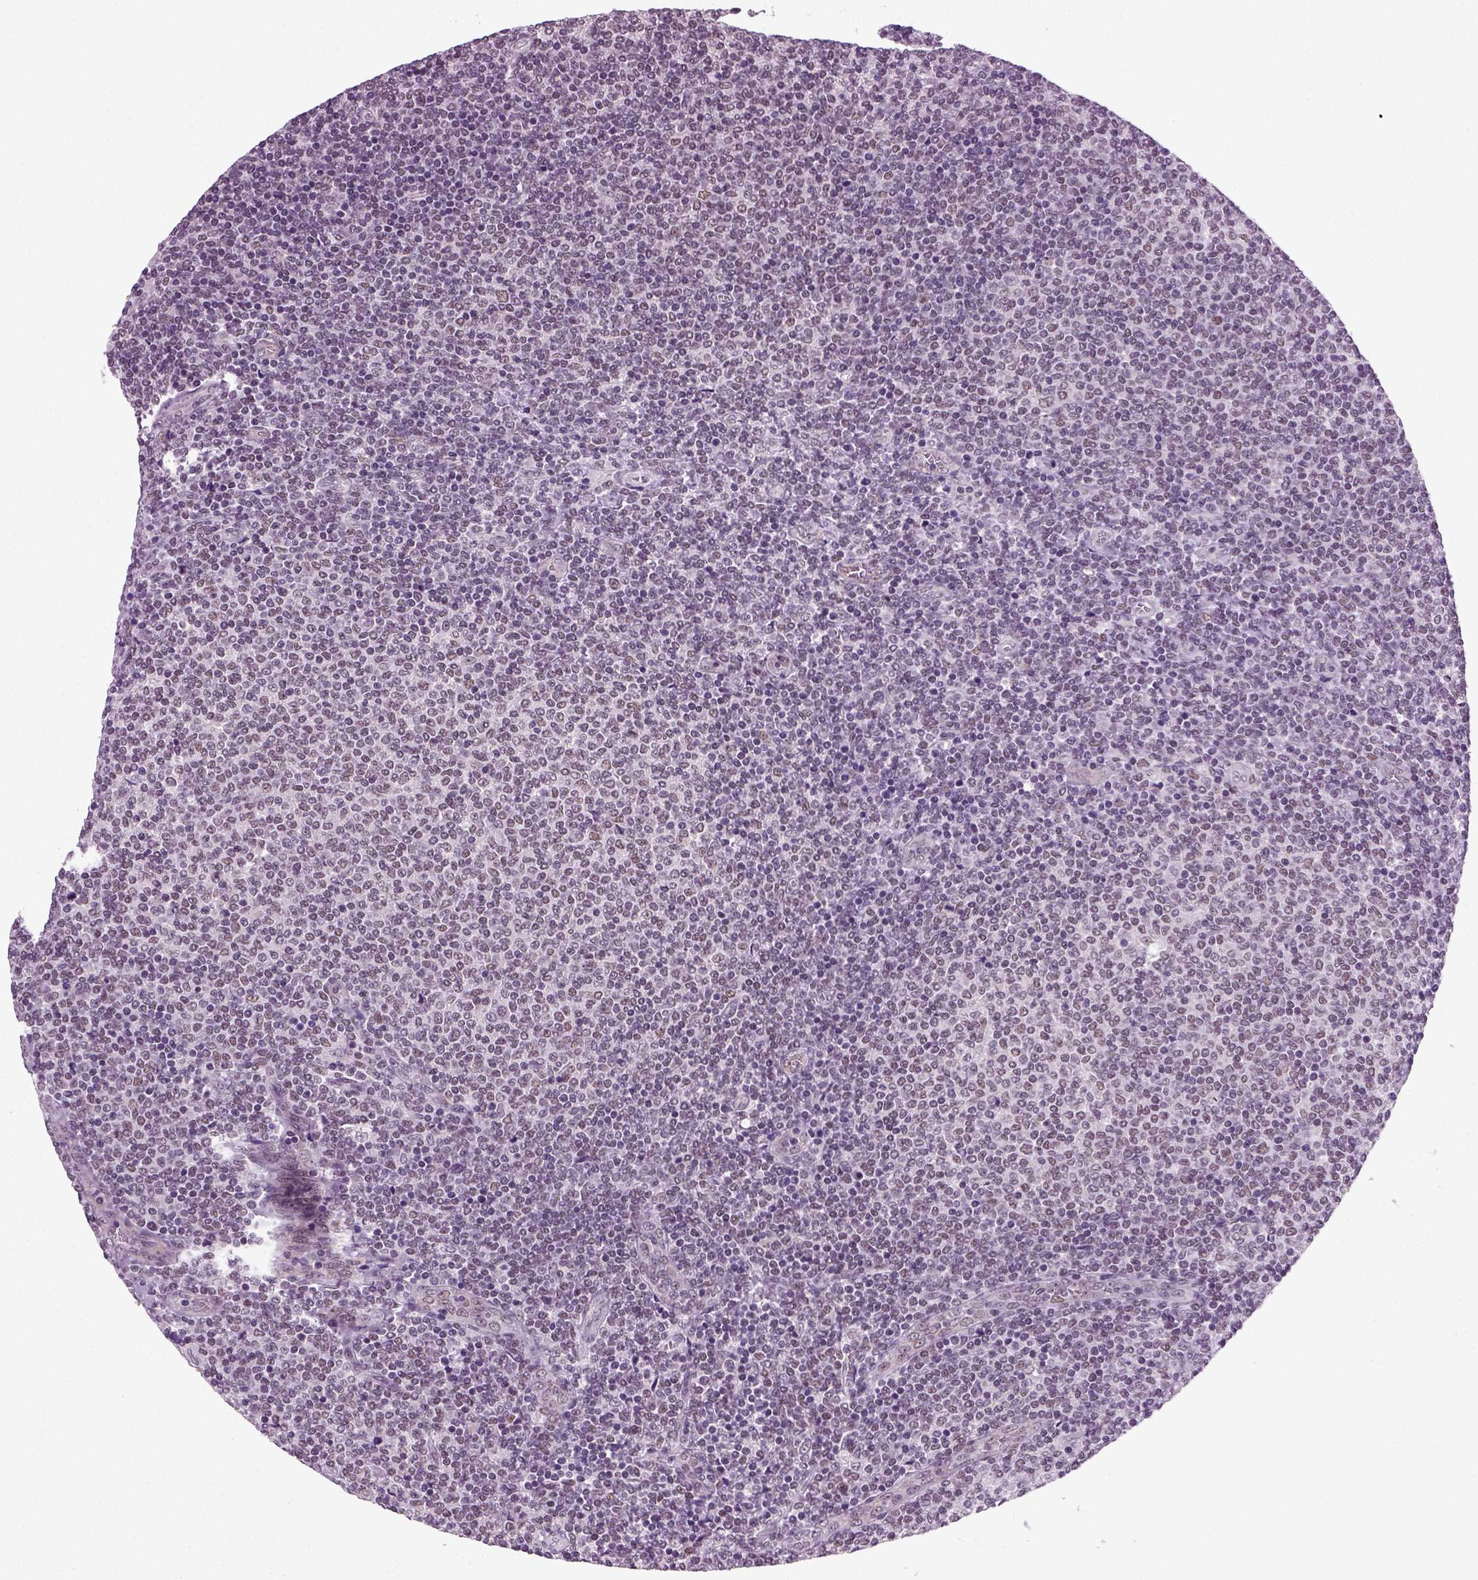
{"staining": {"intensity": "negative", "quantity": "none", "location": "none"}, "tissue": "lymphoma", "cell_type": "Tumor cells", "image_type": "cancer", "snomed": [{"axis": "morphology", "description": "Malignant lymphoma, non-Hodgkin's type, Low grade"}, {"axis": "topography", "description": "Lymph node"}], "caption": "Tumor cells show no significant protein expression in lymphoma. (Immunohistochemistry, brightfield microscopy, high magnification).", "gene": "RCOR3", "patient": {"sex": "male", "age": 52}}